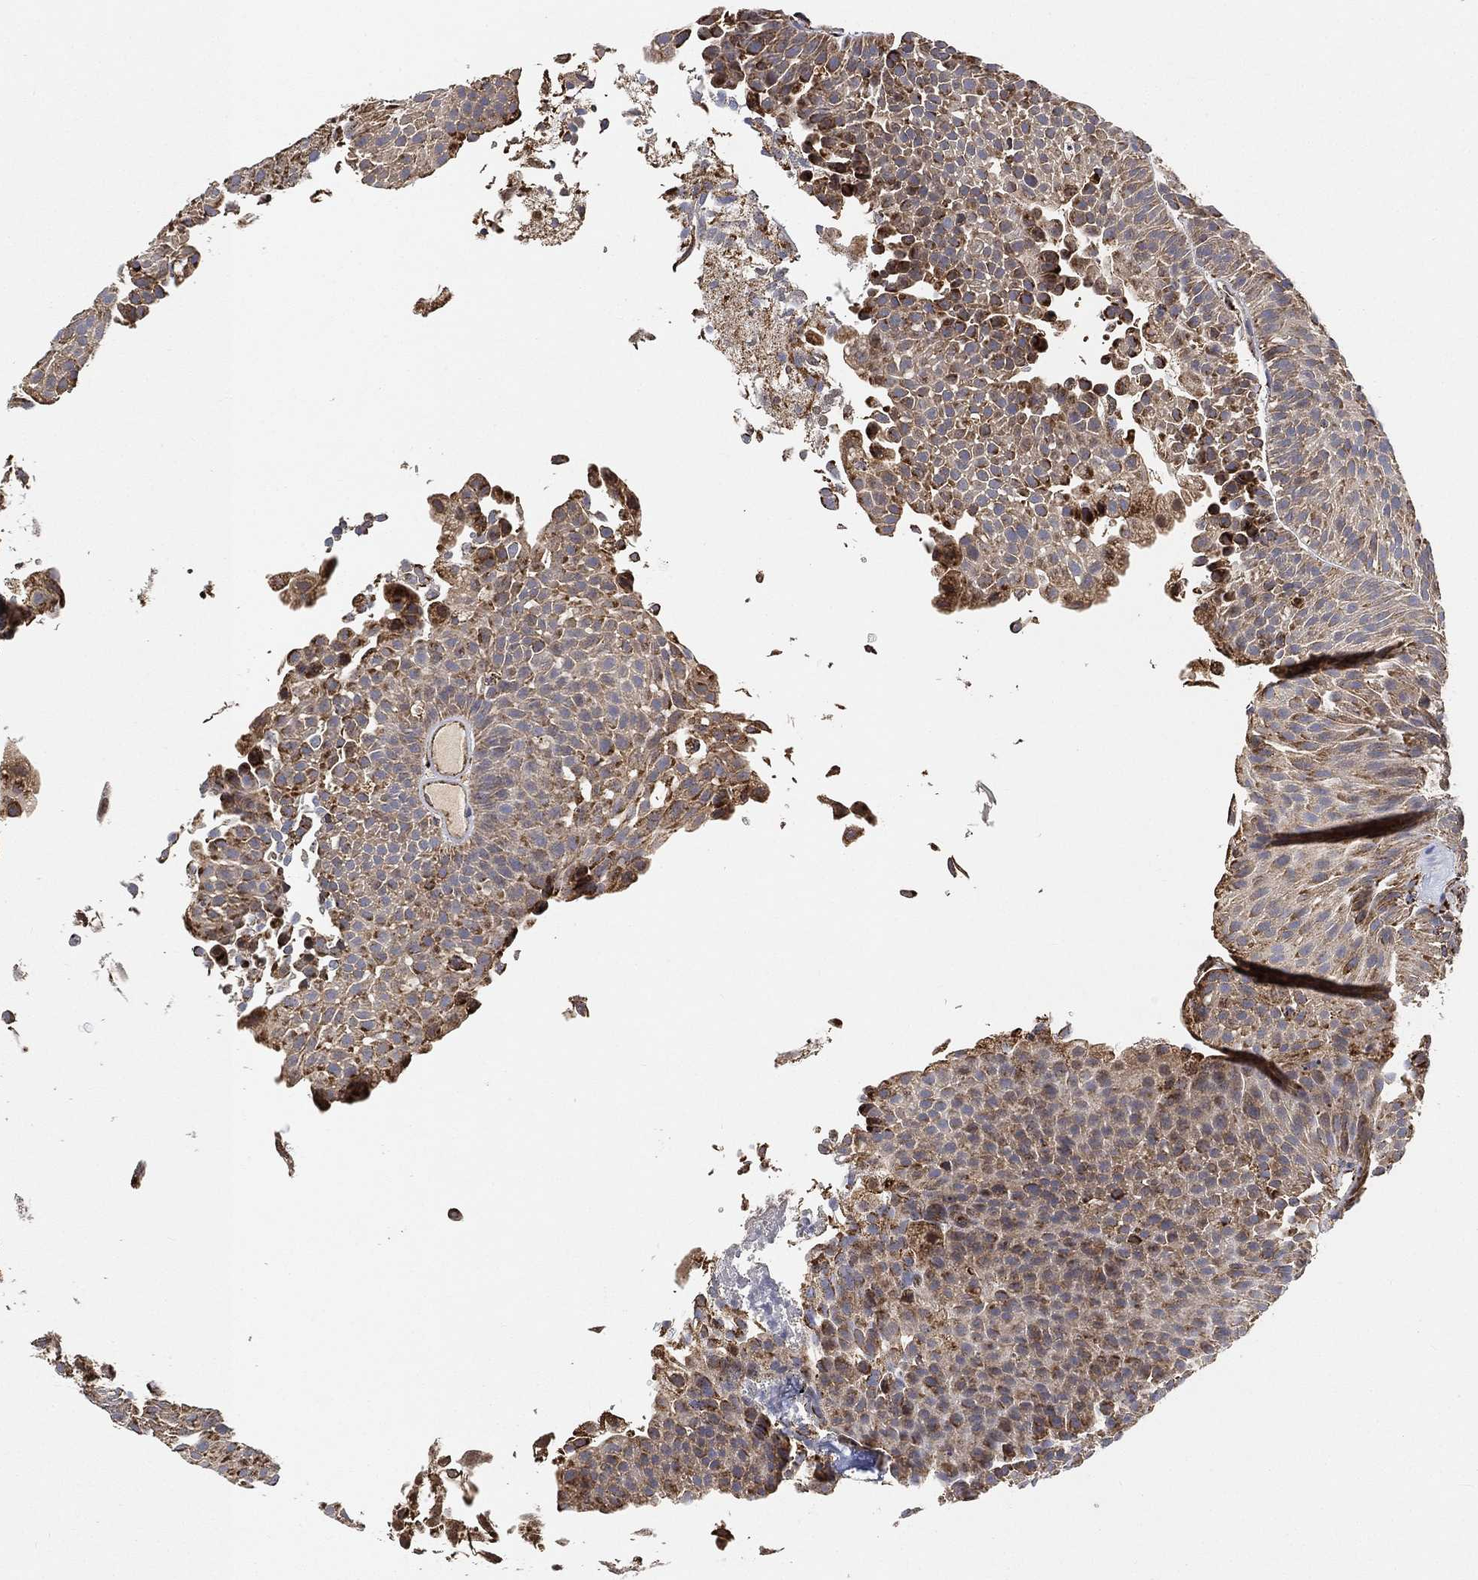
{"staining": {"intensity": "moderate", "quantity": "25%-75%", "location": "cytoplasmic/membranous"}, "tissue": "urothelial cancer", "cell_type": "Tumor cells", "image_type": "cancer", "snomed": [{"axis": "morphology", "description": "Urothelial carcinoma, Low grade"}, {"axis": "topography", "description": "Urinary bladder"}], "caption": "High-power microscopy captured an immunohistochemistry (IHC) photomicrograph of urothelial cancer, revealing moderate cytoplasmic/membranous expression in about 25%-75% of tumor cells. (DAB = brown stain, brightfield microscopy at high magnification).", "gene": "SLC38A7", "patient": {"sex": "male", "age": 65}}